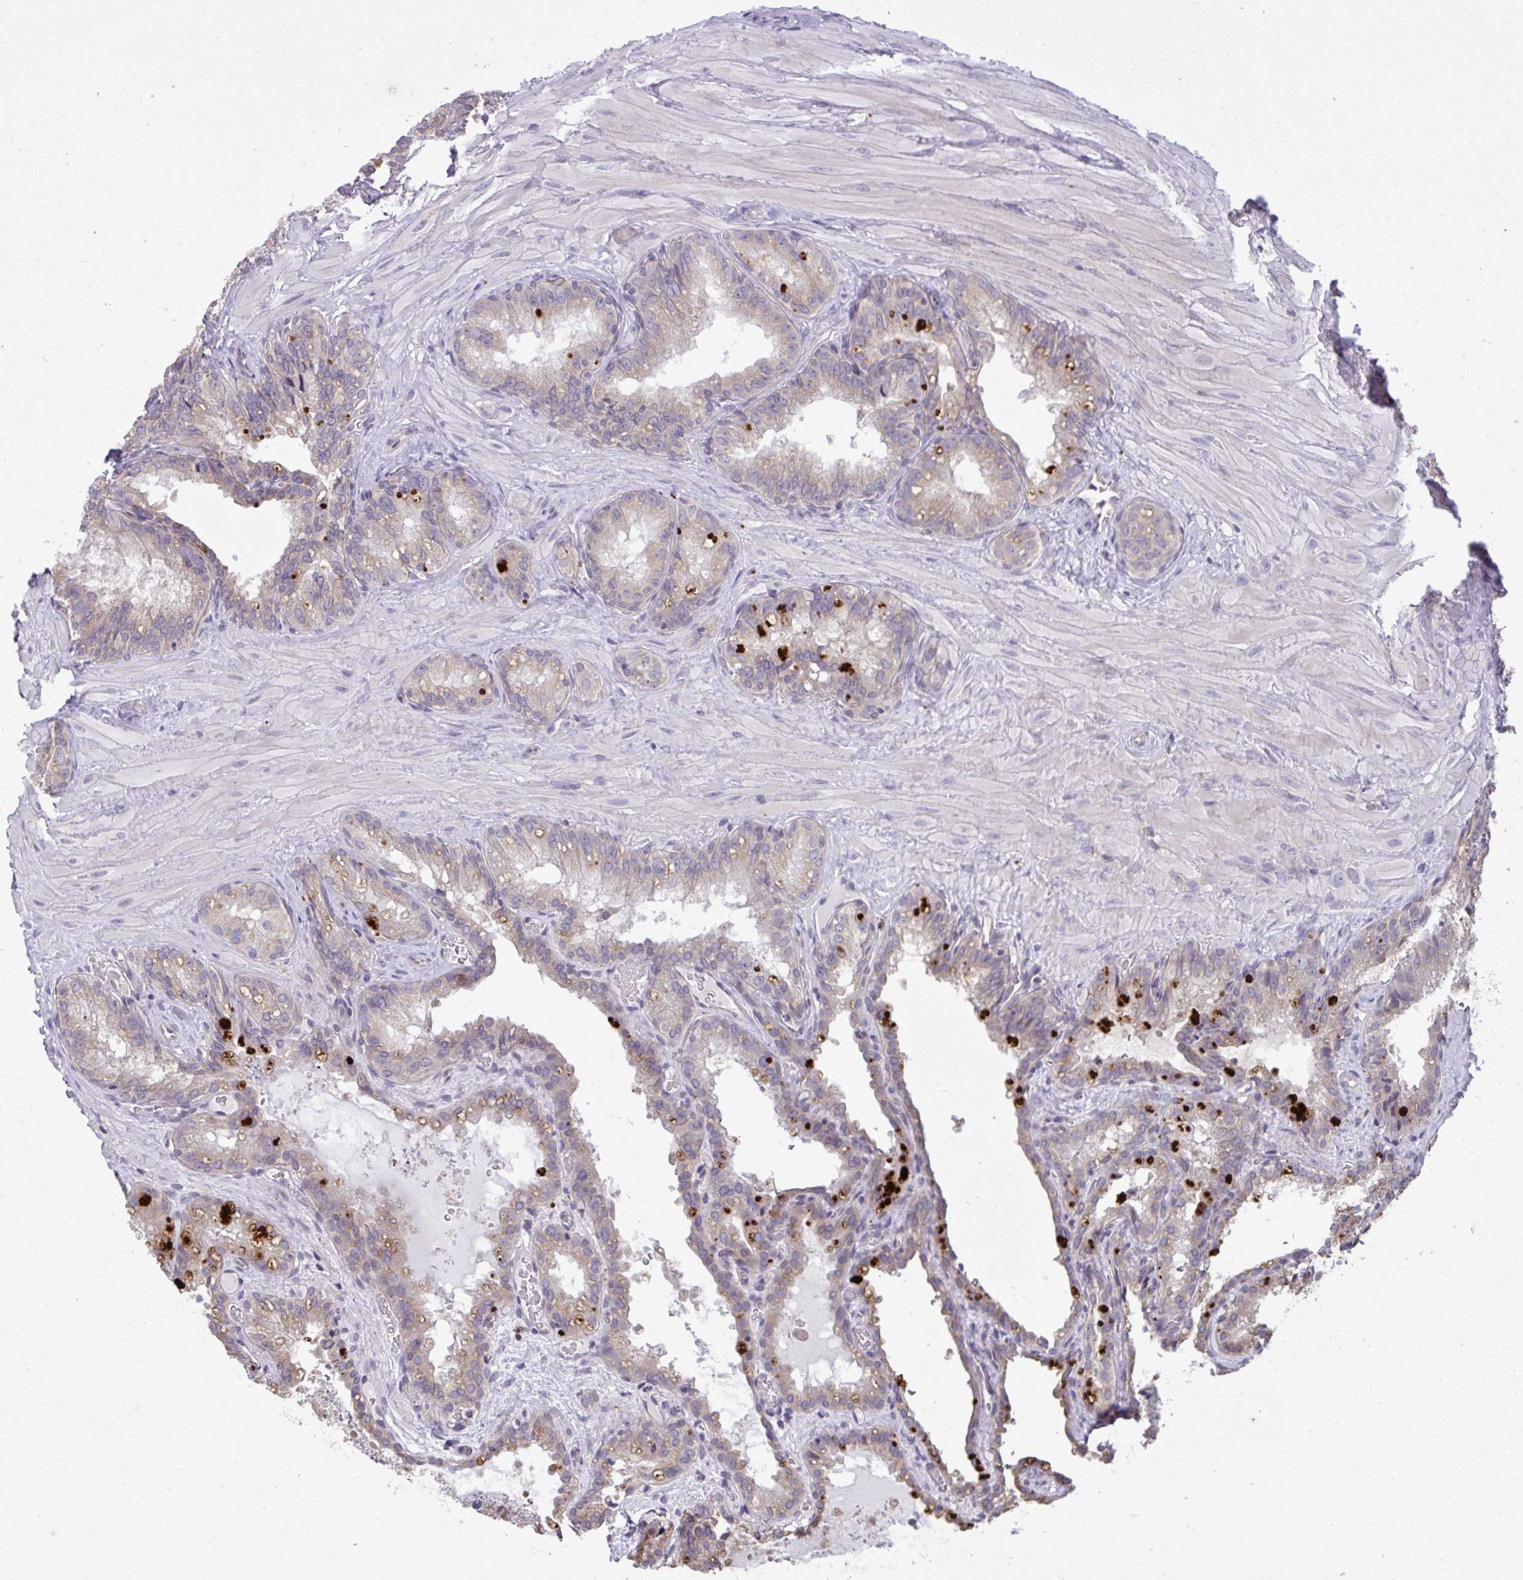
{"staining": {"intensity": "negative", "quantity": "none", "location": "none"}, "tissue": "seminal vesicle", "cell_type": "Glandular cells", "image_type": "normal", "snomed": [{"axis": "morphology", "description": "Normal tissue, NOS"}, {"axis": "topography", "description": "Seminal veicle"}], "caption": "DAB immunohistochemical staining of unremarkable seminal vesicle shows no significant expression in glandular cells. (Immunohistochemistry, brightfield microscopy, high magnification).", "gene": "CYP20A1", "patient": {"sex": "male", "age": 47}}